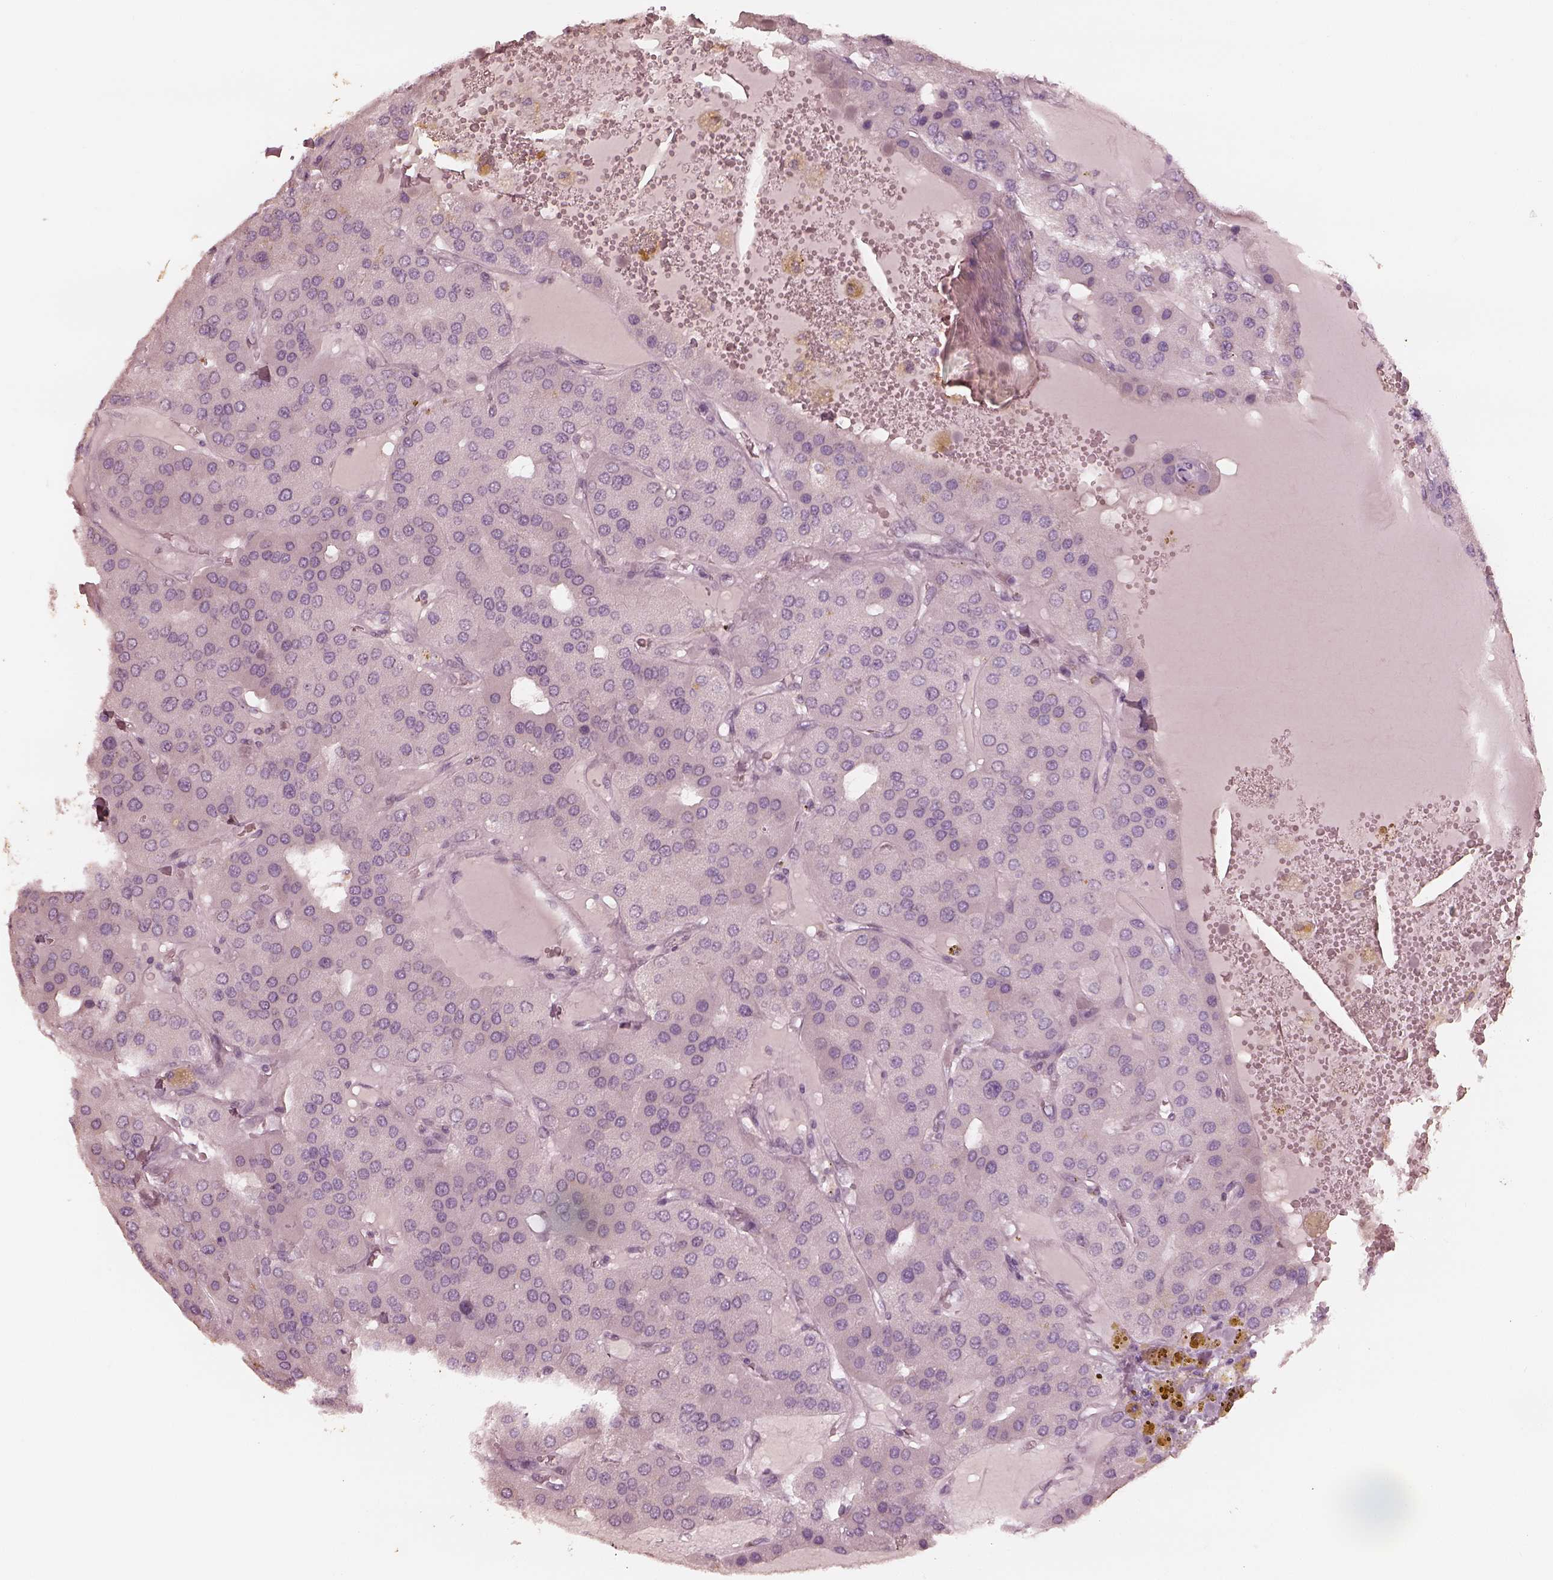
{"staining": {"intensity": "negative", "quantity": "none", "location": "none"}, "tissue": "parathyroid gland", "cell_type": "Glandular cells", "image_type": "normal", "snomed": [{"axis": "morphology", "description": "Normal tissue, NOS"}, {"axis": "morphology", "description": "Adenoma, NOS"}, {"axis": "topography", "description": "Parathyroid gland"}], "caption": "Human parathyroid gland stained for a protein using immunohistochemistry (IHC) exhibits no expression in glandular cells.", "gene": "ADRB3", "patient": {"sex": "female", "age": 86}}